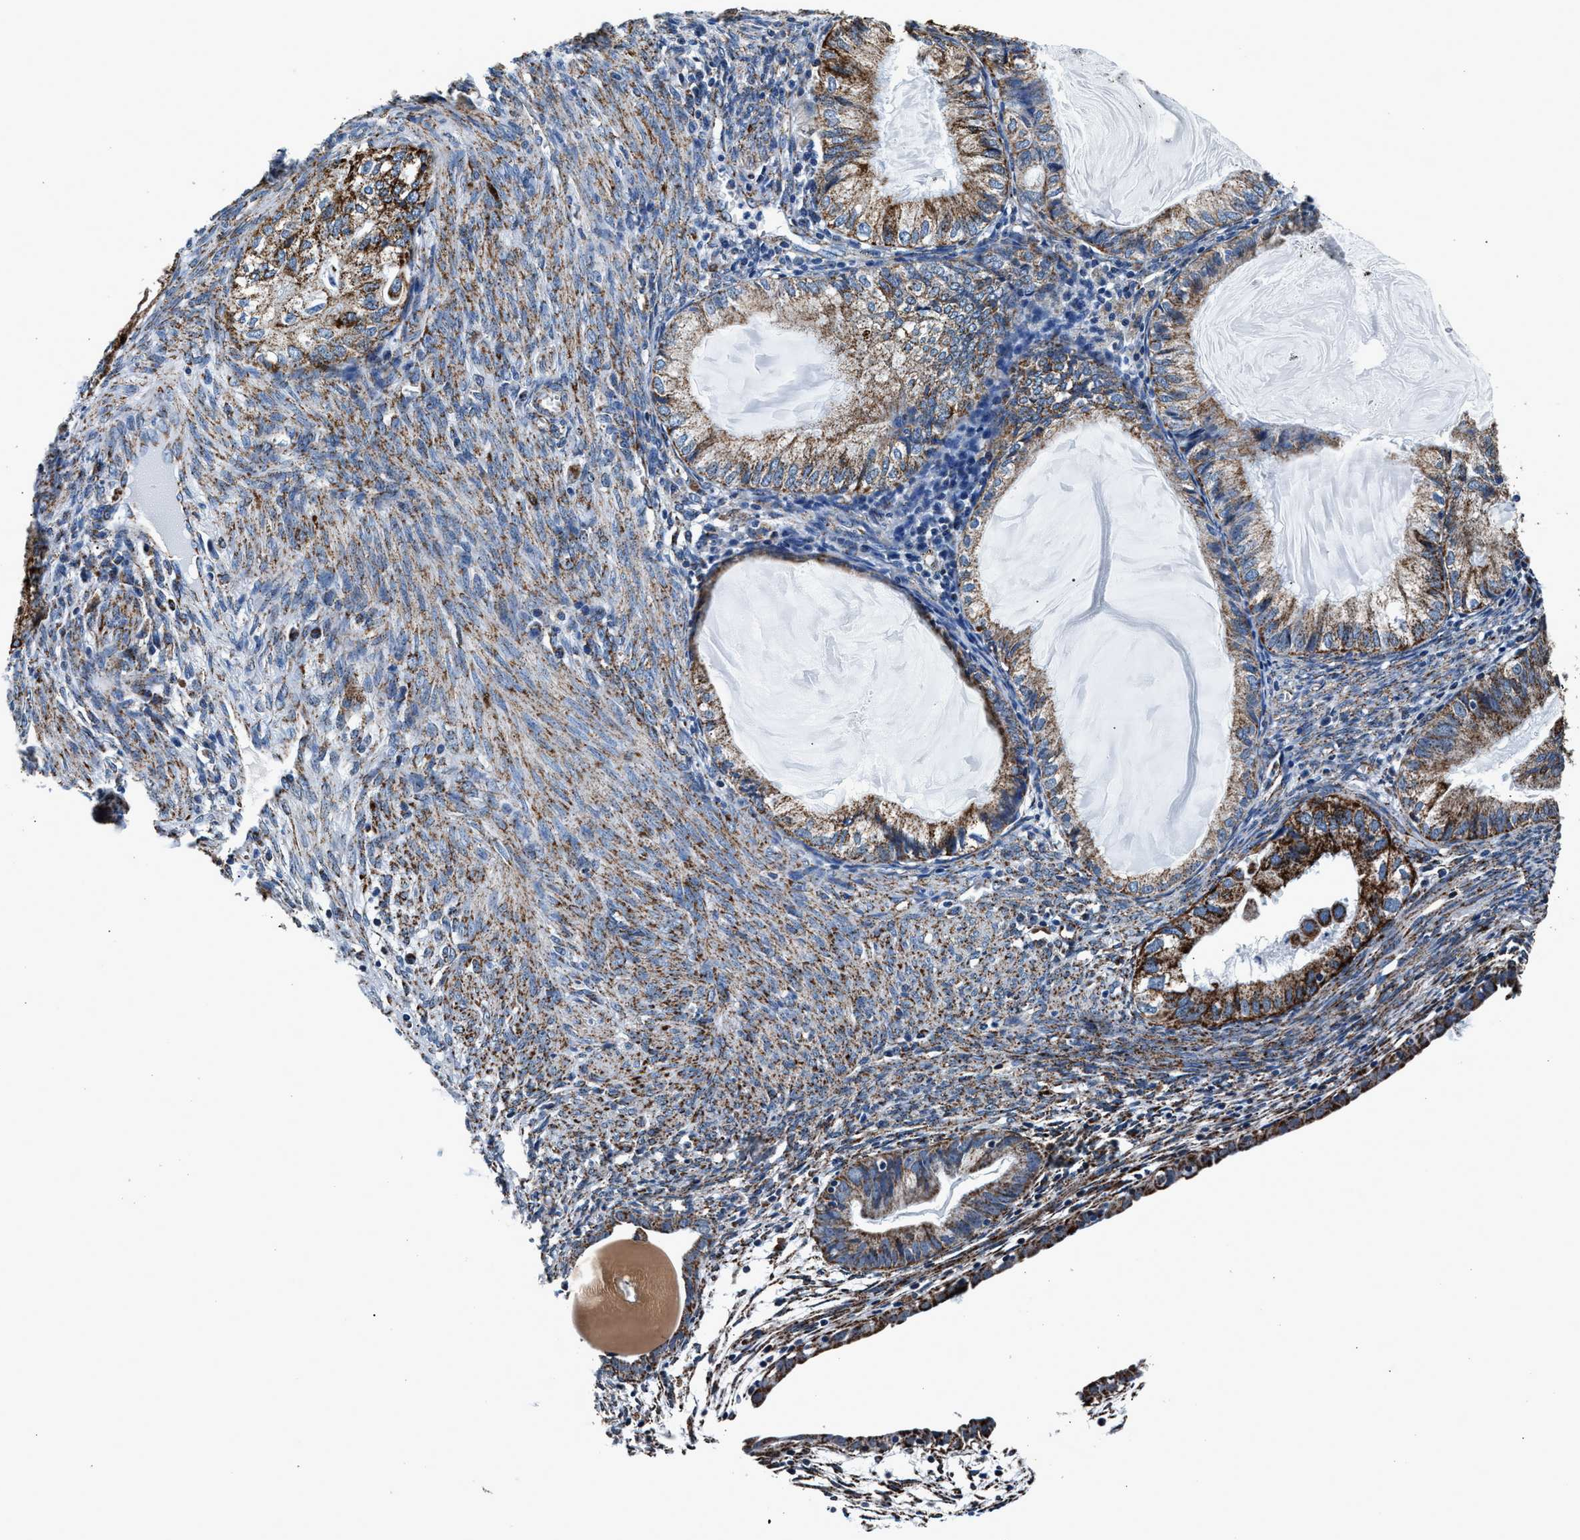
{"staining": {"intensity": "strong", "quantity": ">75%", "location": "cytoplasmic/membranous"}, "tissue": "cervical cancer", "cell_type": "Tumor cells", "image_type": "cancer", "snomed": [{"axis": "morphology", "description": "Normal tissue, NOS"}, {"axis": "morphology", "description": "Adenocarcinoma, NOS"}, {"axis": "topography", "description": "Cervix"}, {"axis": "topography", "description": "Endometrium"}], "caption": "This is a micrograph of immunohistochemistry staining of adenocarcinoma (cervical), which shows strong expression in the cytoplasmic/membranous of tumor cells.", "gene": "HIBADH", "patient": {"sex": "female", "age": 86}}